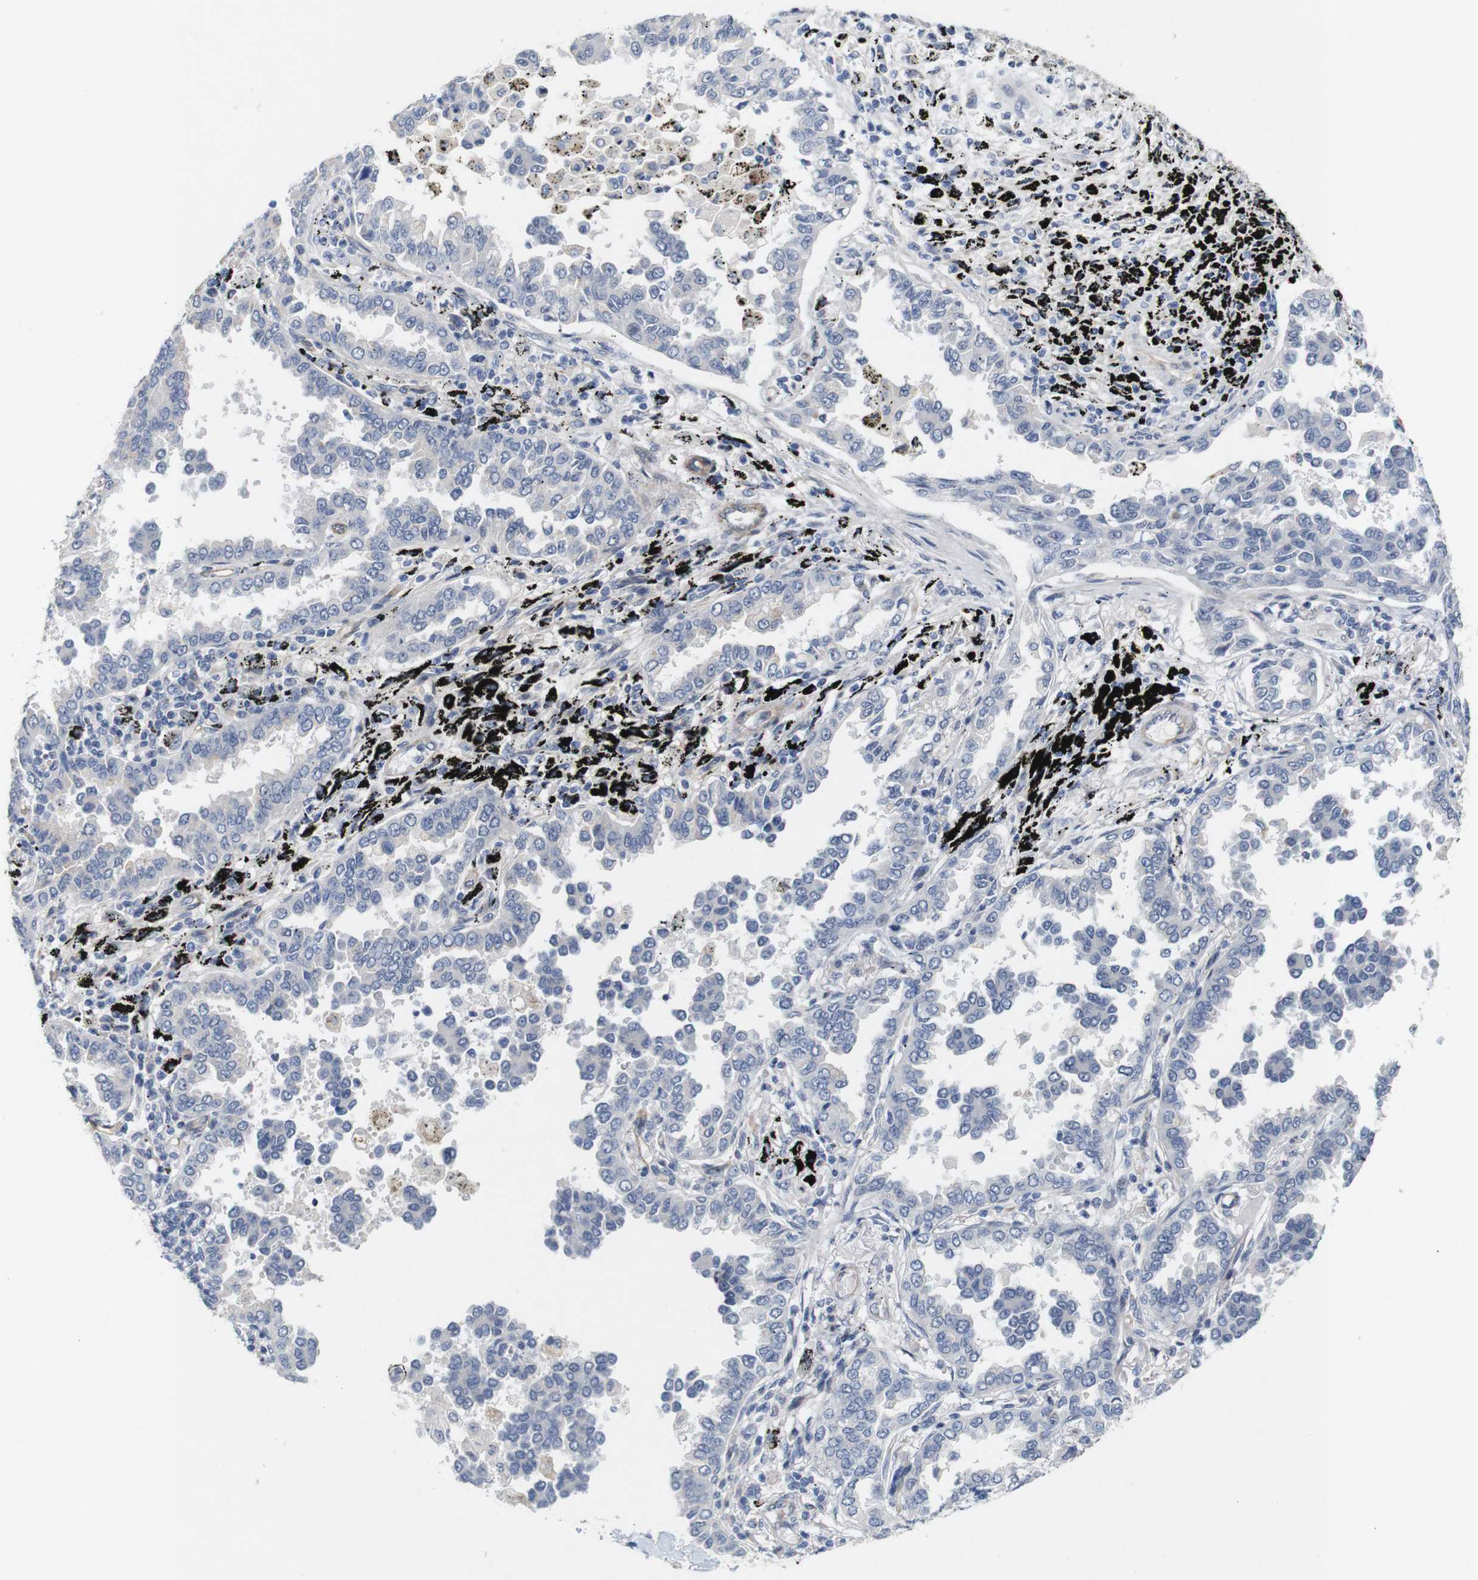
{"staining": {"intensity": "negative", "quantity": "none", "location": "none"}, "tissue": "lung cancer", "cell_type": "Tumor cells", "image_type": "cancer", "snomed": [{"axis": "morphology", "description": "Normal tissue, NOS"}, {"axis": "morphology", "description": "Adenocarcinoma, NOS"}, {"axis": "topography", "description": "Lung"}], "caption": "There is no significant staining in tumor cells of lung cancer (adenocarcinoma).", "gene": "CYB561", "patient": {"sex": "male", "age": 59}}